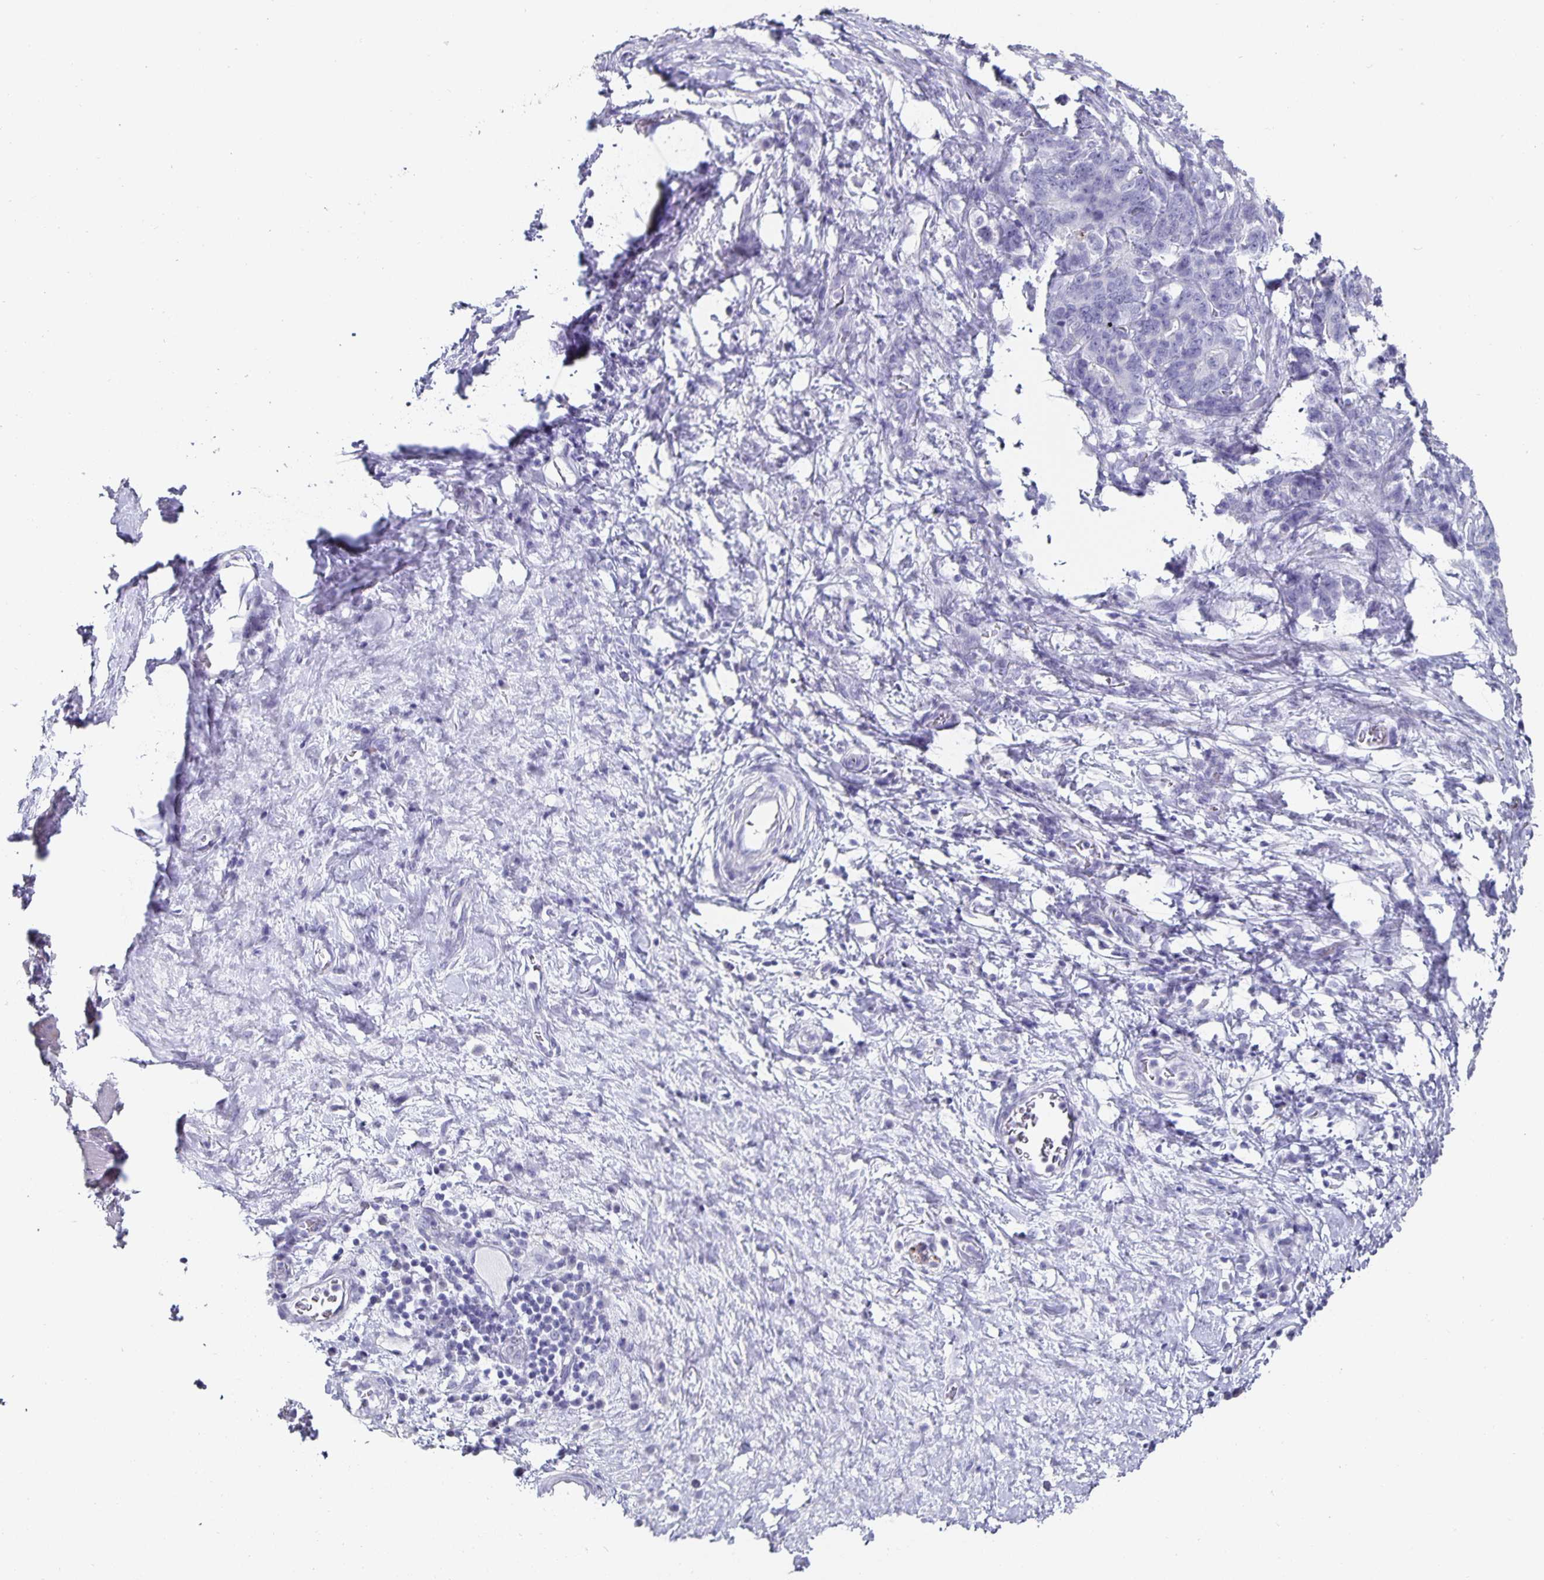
{"staining": {"intensity": "negative", "quantity": "none", "location": "none"}, "tissue": "stomach cancer", "cell_type": "Tumor cells", "image_type": "cancer", "snomed": [{"axis": "morphology", "description": "Normal tissue, NOS"}, {"axis": "morphology", "description": "Adenocarcinoma, NOS"}, {"axis": "topography", "description": "Stomach"}], "caption": "This is a photomicrograph of immunohistochemistry (IHC) staining of stomach adenocarcinoma, which shows no expression in tumor cells.", "gene": "CHGA", "patient": {"sex": "female", "age": 64}}